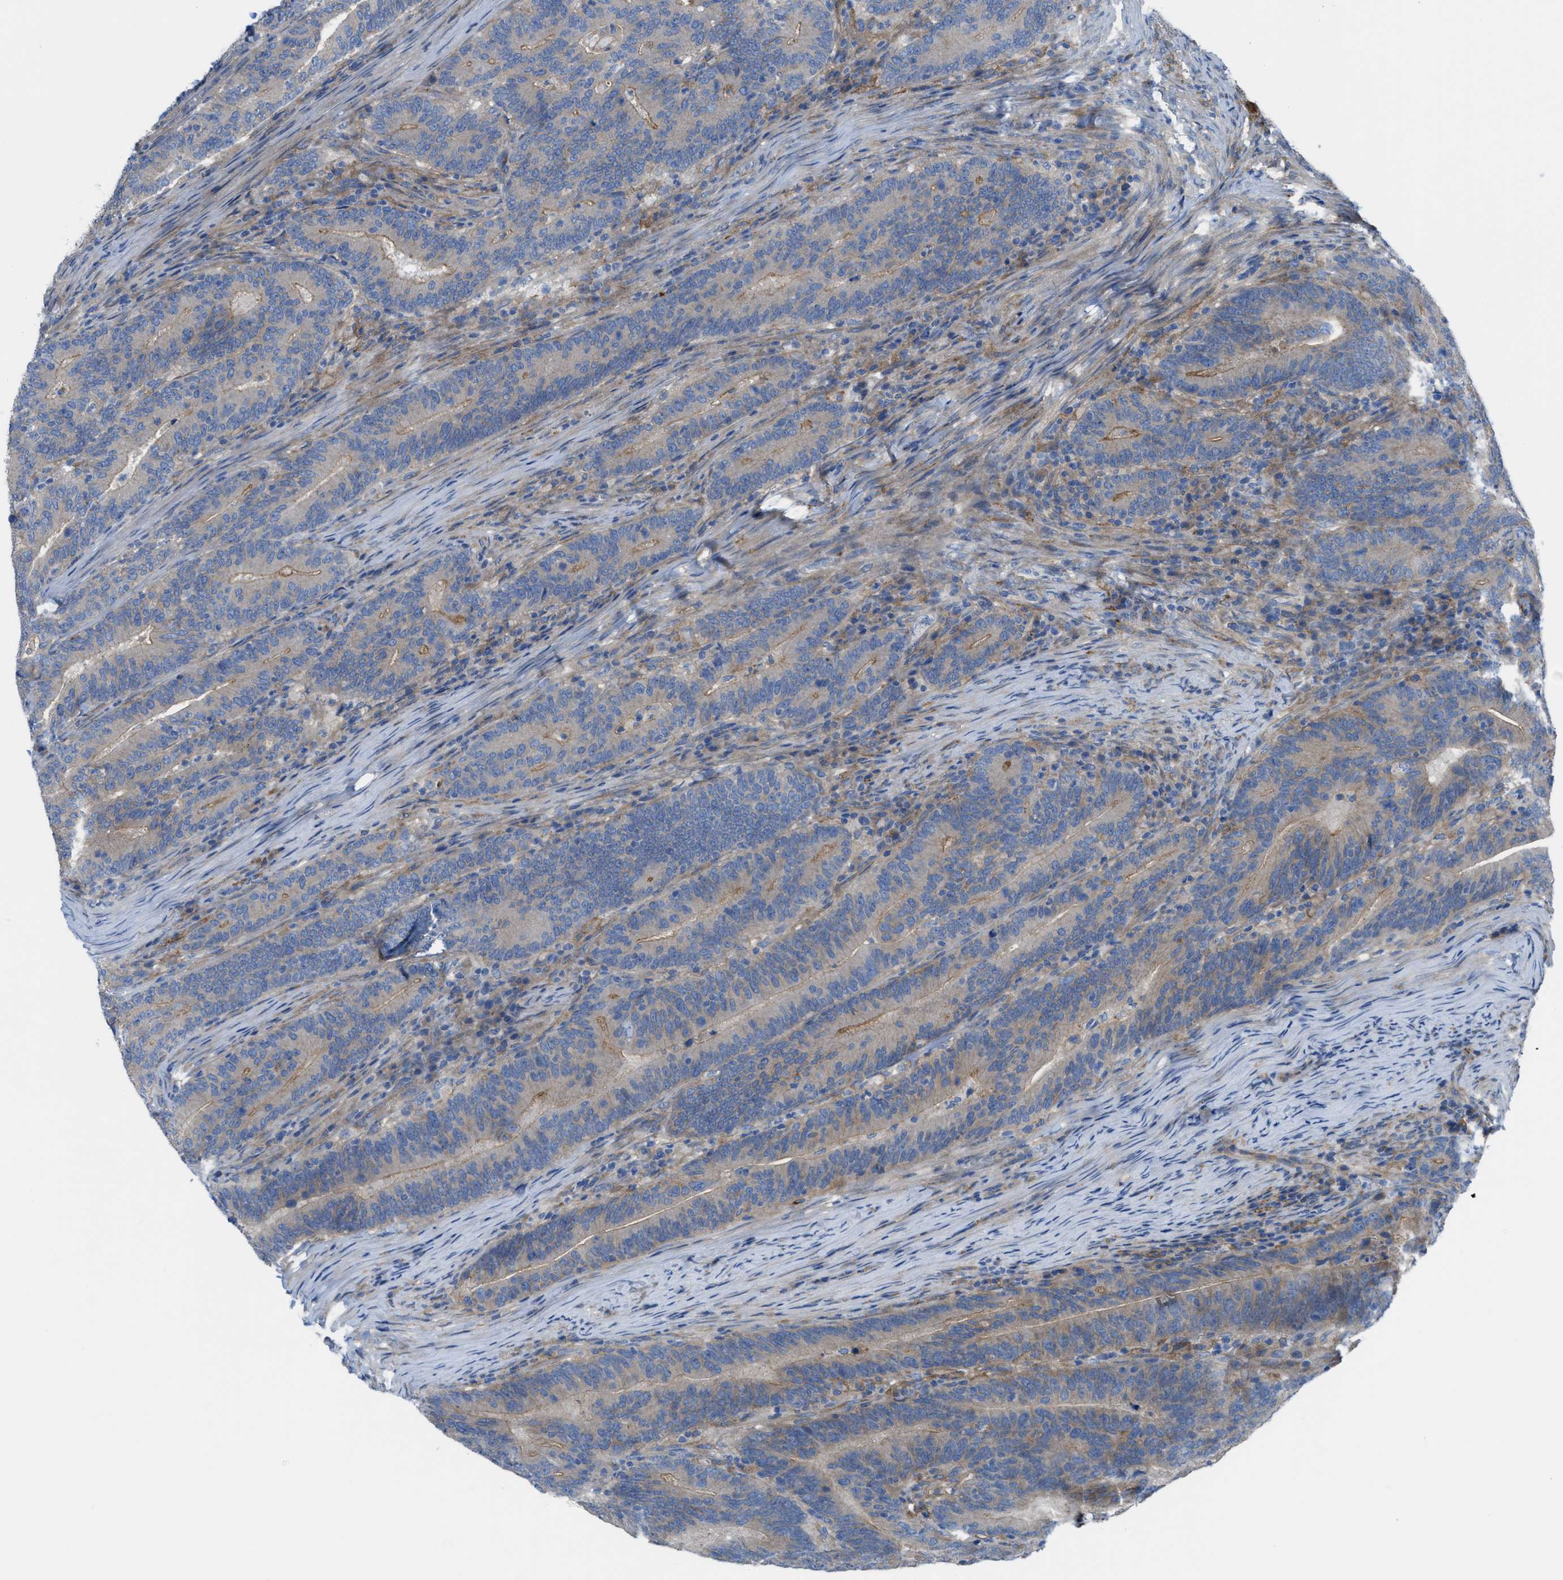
{"staining": {"intensity": "moderate", "quantity": ">75%", "location": "cytoplasmic/membranous"}, "tissue": "colorectal cancer", "cell_type": "Tumor cells", "image_type": "cancer", "snomed": [{"axis": "morphology", "description": "Adenocarcinoma, NOS"}, {"axis": "topography", "description": "Colon"}], "caption": "Moderate cytoplasmic/membranous protein staining is seen in approximately >75% of tumor cells in colorectal adenocarcinoma.", "gene": "EGFR", "patient": {"sex": "female", "age": 66}}